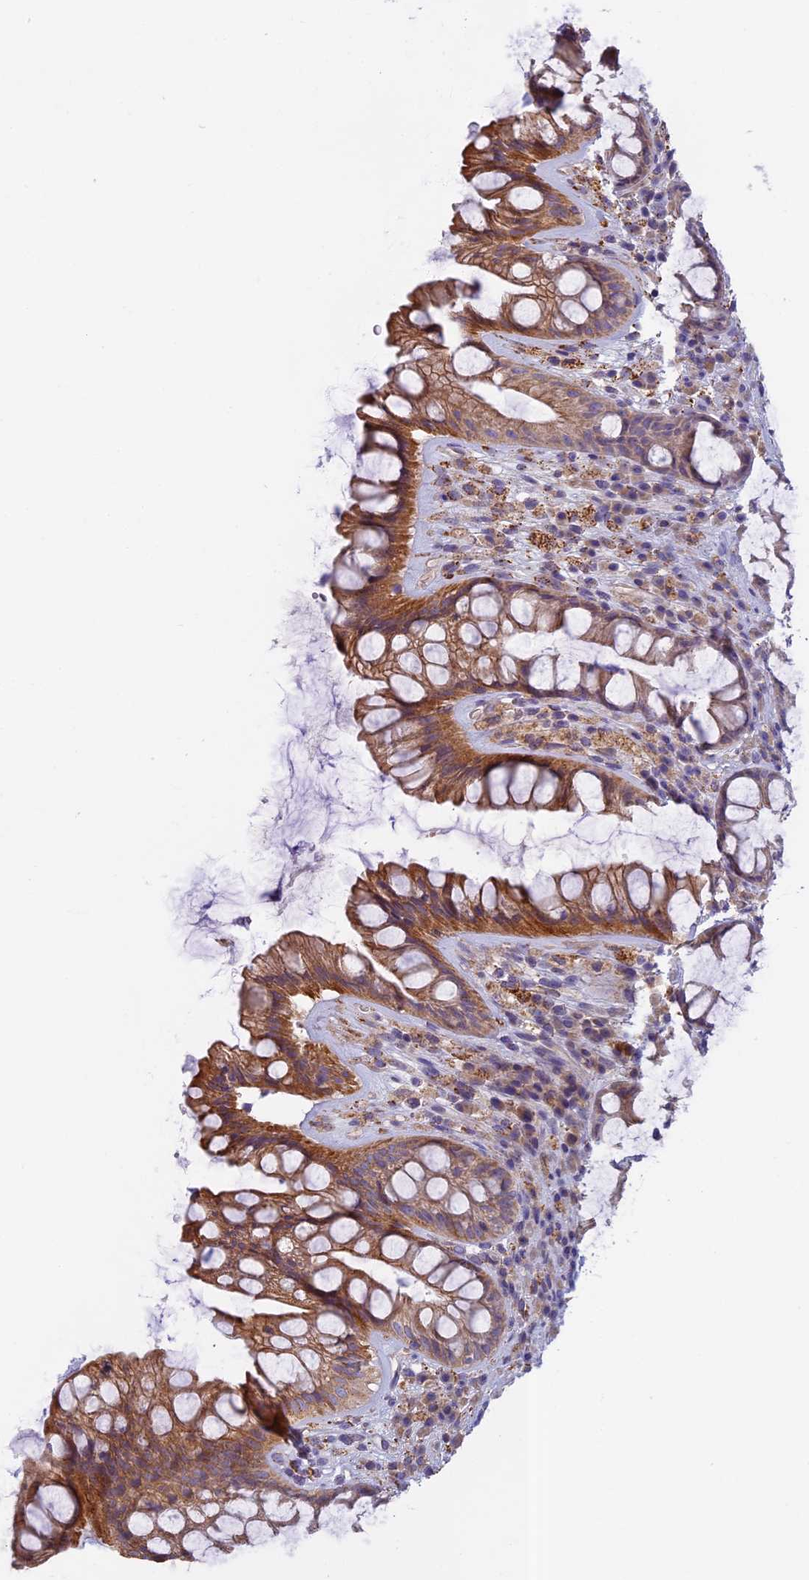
{"staining": {"intensity": "moderate", "quantity": "25%-75%", "location": "cytoplasmic/membranous"}, "tissue": "rectum", "cell_type": "Glandular cells", "image_type": "normal", "snomed": [{"axis": "morphology", "description": "Normal tissue, NOS"}, {"axis": "topography", "description": "Rectum"}], "caption": "Rectum stained for a protein displays moderate cytoplasmic/membranous positivity in glandular cells. (DAB IHC with brightfield microscopy, high magnification).", "gene": "SEMA7A", "patient": {"sex": "male", "age": 74}}